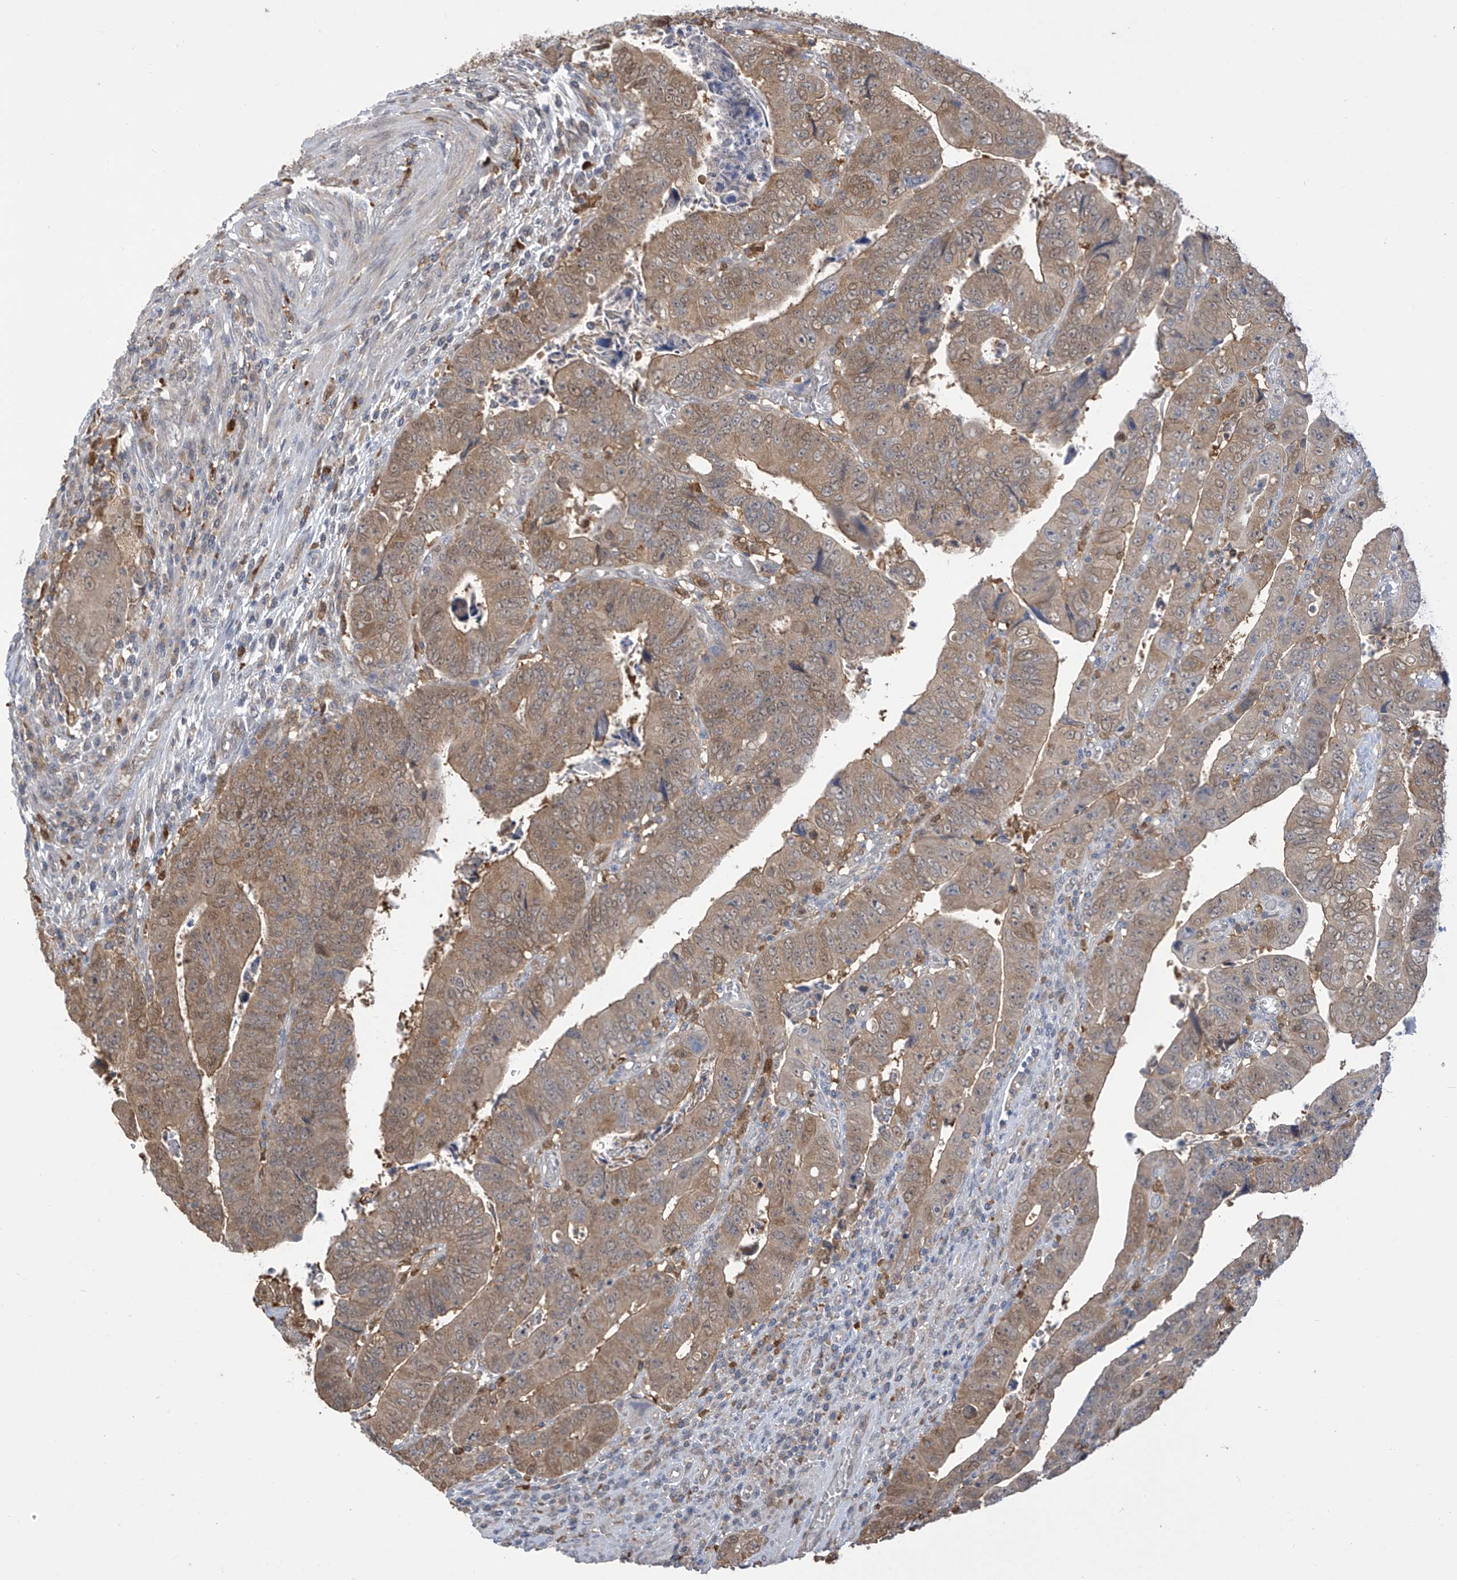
{"staining": {"intensity": "moderate", "quantity": ">75%", "location": "cytoplasmic/membranous,nuclear"}, "tissue": "colorectal cancer", "cell_type": "Tumor cells", "image_type": "cancer", "snomed": [{"axis": "morphology", "description": "Normal tissue, NOS"}, {"axis": "morphology", "description": "Adenocarcinoma, NOS"}, {"axis": "topography", "description": "Rectum"}], "caption": "Colorectal adenocarcinoma stained with a brown dye displays moderate cytoplasmic/membranous and nuclear positive positivity in about >75% of tumor cells.", "gene": "IDH1", "patient": {"sex": "female", "age": 65}}